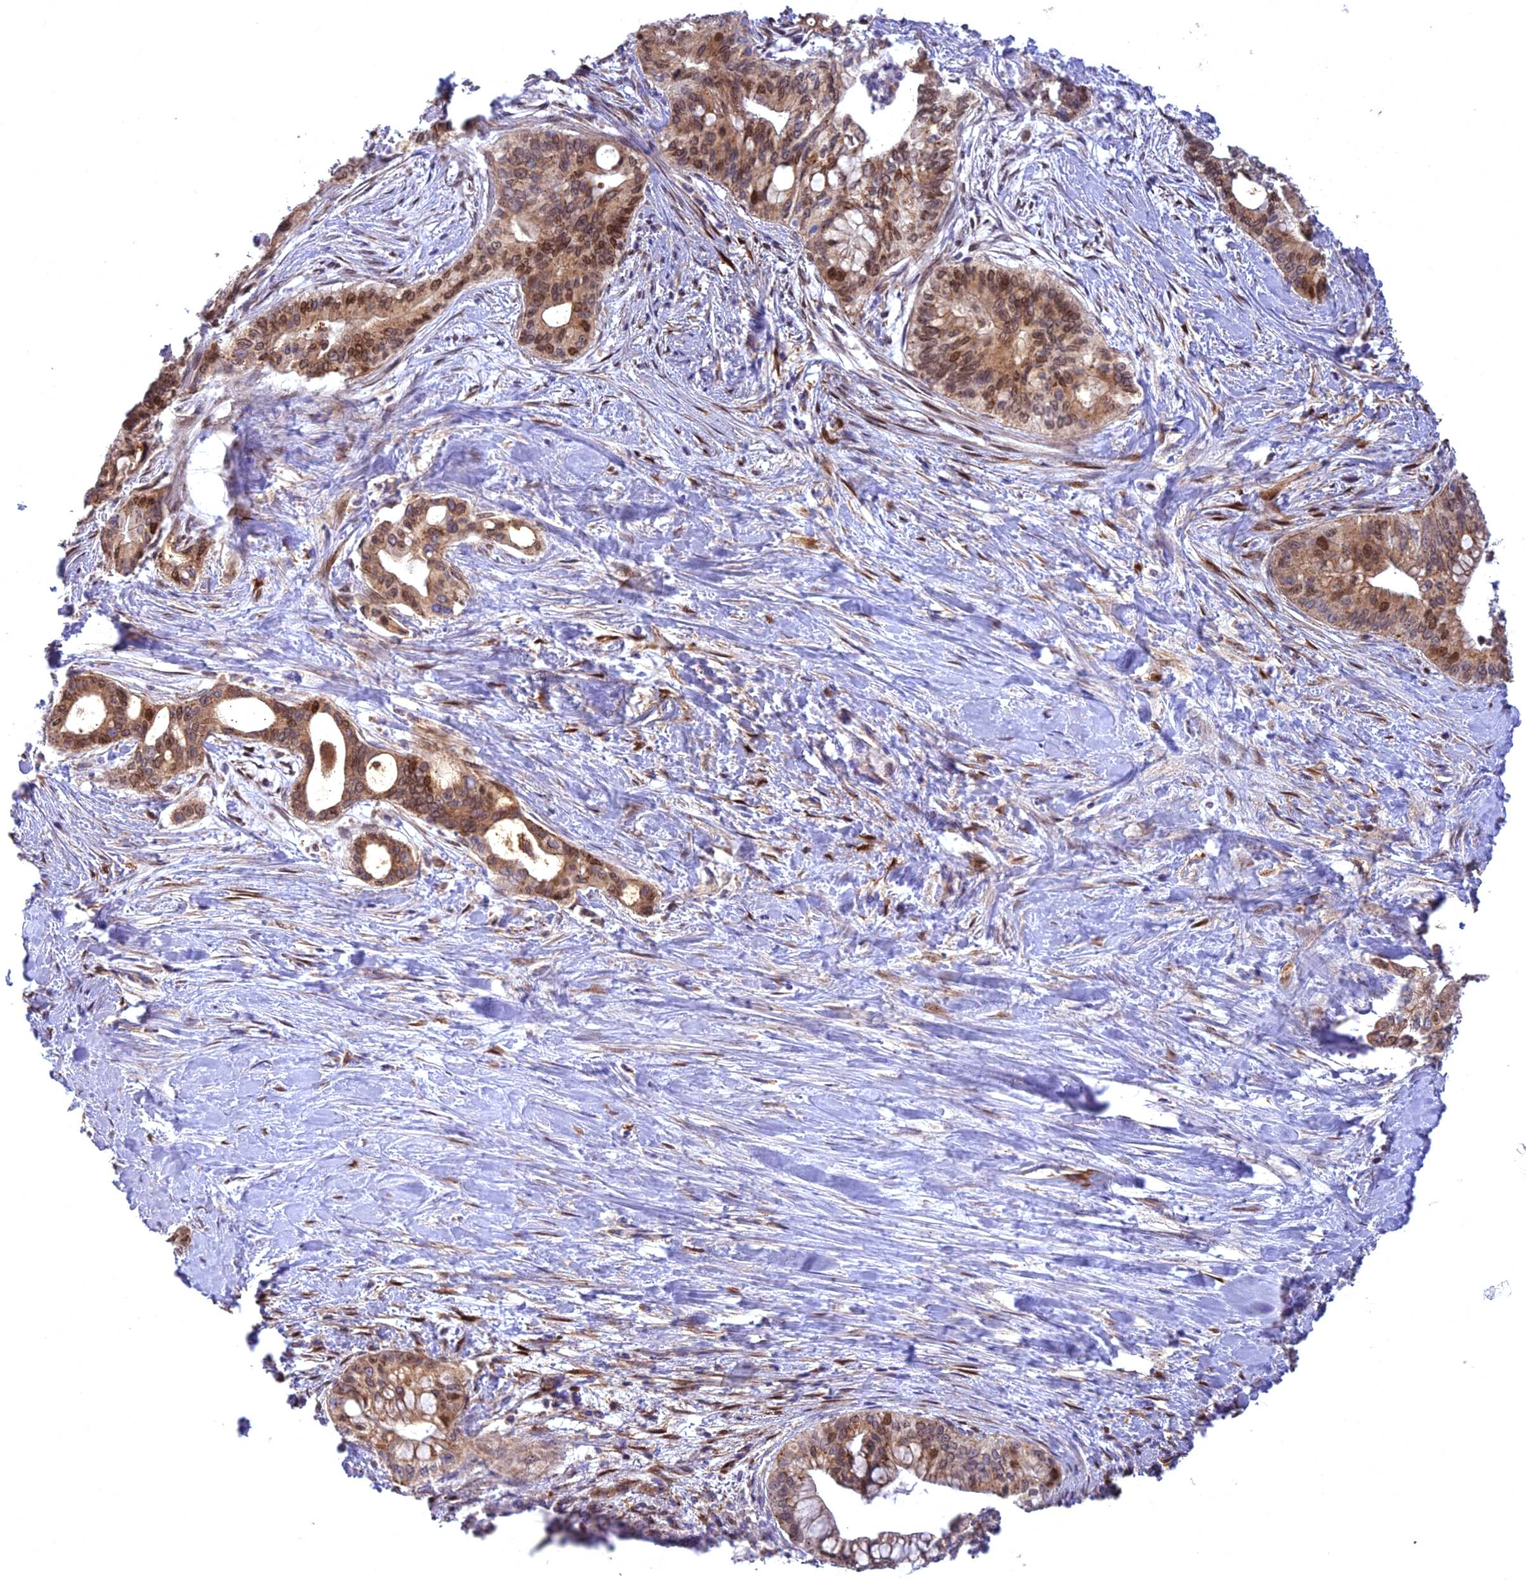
{"staining": {"intensity": "moderate", "quantity": ">75%", "location": "cytoplasmic/membranous,nuclear"}, "tissue": "pancreatic cancer", "cell_type": "Tumor cells", "image_type": "cancer", "snomed": [{"axis": "morphology", "description": "Adenocarcinoma, NOS"}, {"axis": "topography", "description": "Pancreas"}], "caption": "Pancreatic adenocarcinoma tissue displays moderate cytoplasmic/membranous and nuclear positivity in approximately >75% of tumor cells", "gene": "CENPV", "patient": {"sex": "male", "age": 46}}